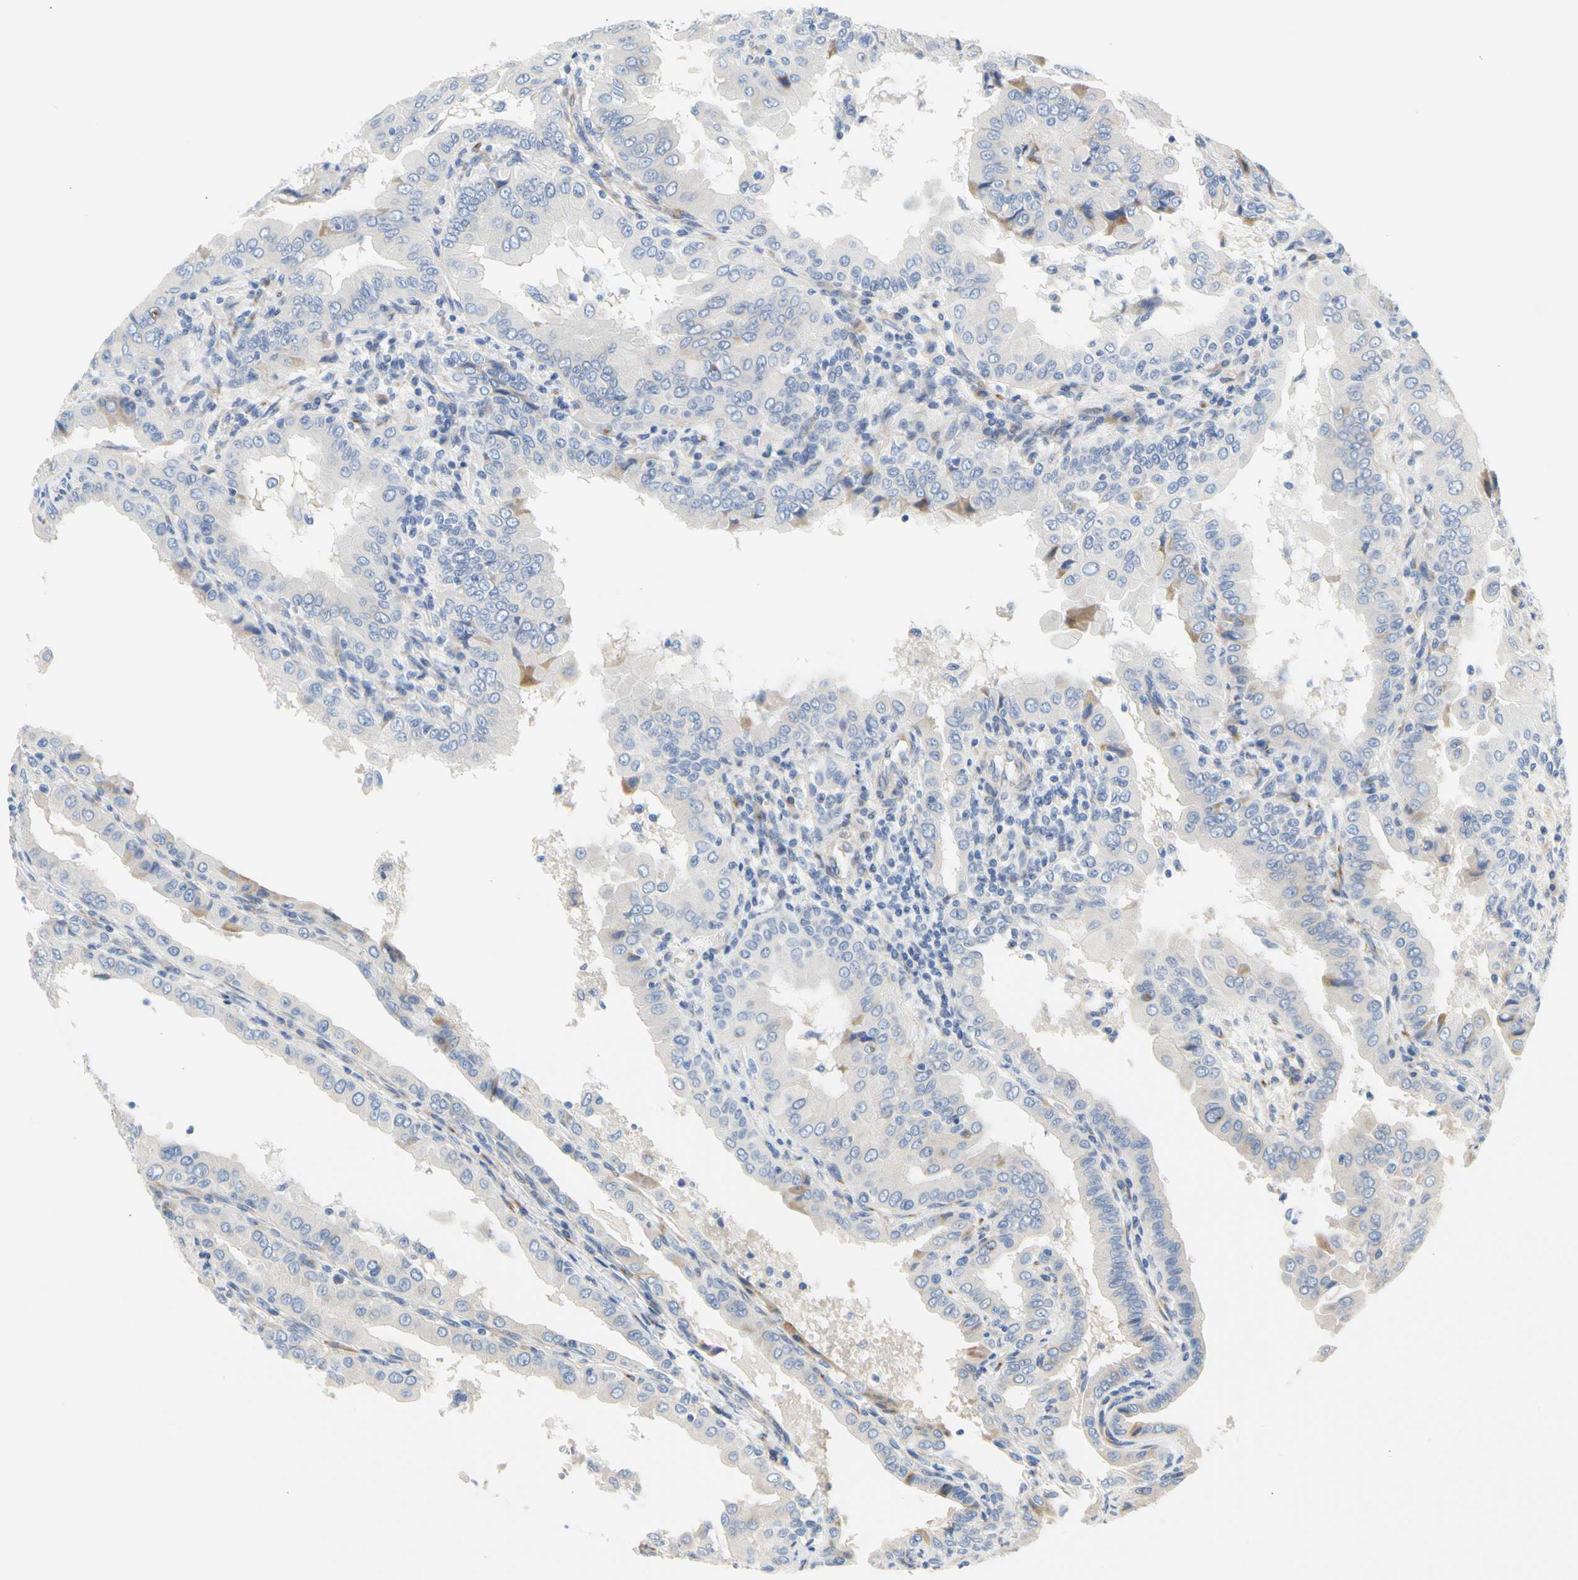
{"staining": {"intensity": "negative", "quantity": "none", "location": "none"}, "tissue": "thyroid cancer", "cell_type": "Tumor cells", "image_type": "cancer", "snomed": [{"axis": "morphology", "description": "Papillary adenocarcinoma, NOS"}, {"axis": "topography", "description": "Thyroid gland"}], "caption": "Human papillary adenocarcinoma (thyroid) stained for a protein using immunohistochemistry reveals no staining in tumor cells.", "gene": "ZNF236", "patient": {"sex": "male", "age": 33}}